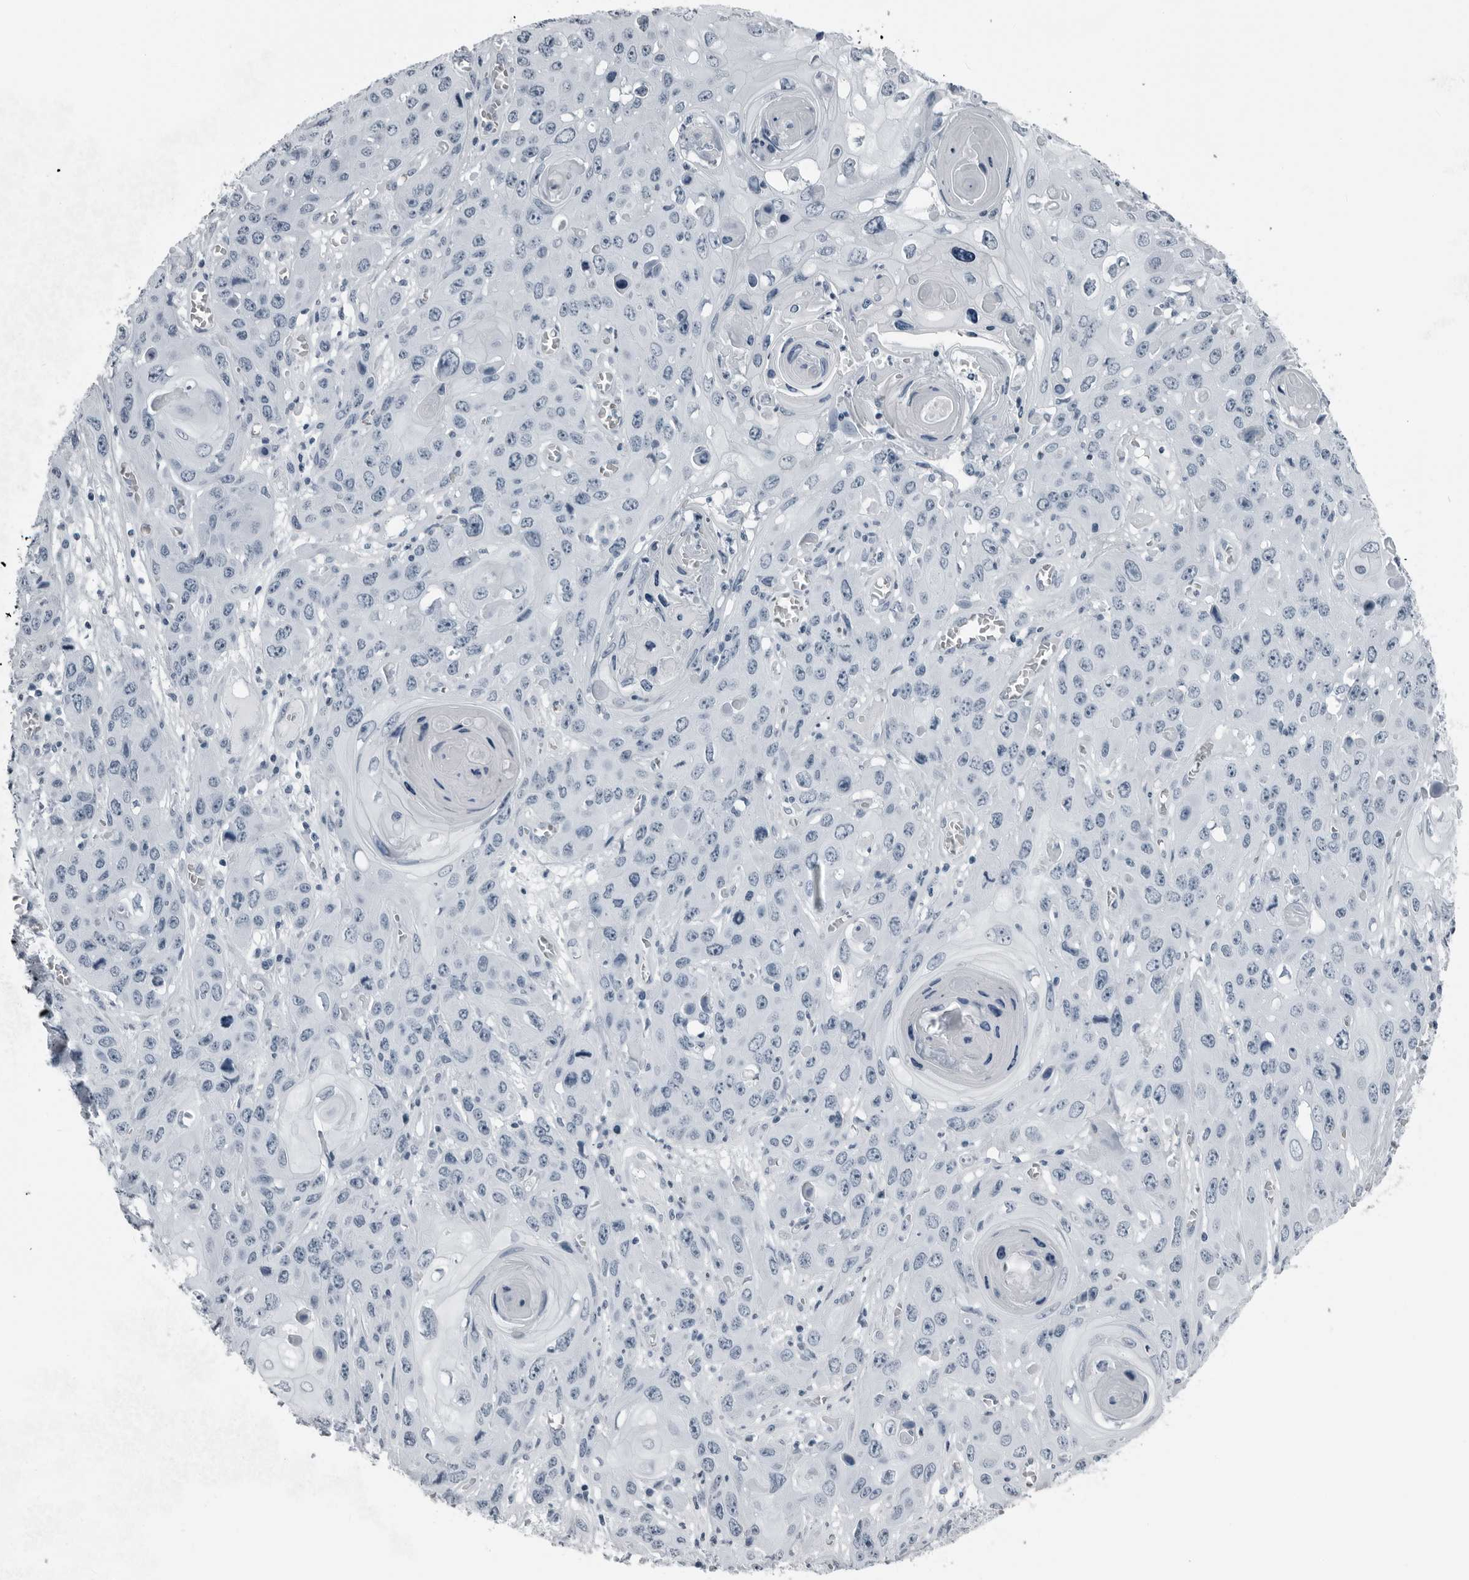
{"staining": {"intensity": "negative", "quantity": "none", "location": "none"}, "tissue": "skin cancer", "cell_type": "Tumor cells", "image_type": "cancer", "snomed": [{"axis": "morphology", "description": "Squamous cell carcinoma, NOS"}, {"axis": "topography", "description": "Skin"}], "caption": "DAB immunohistochemical staining of human squamous cell carcinoma (skin) shows no significant expression in tumor cells. (Brightfield microscopy of DAB immunohistochemistry at high magnification).", "gene": "PRSS1", "patient": {"sex": "male", "age": 55}}